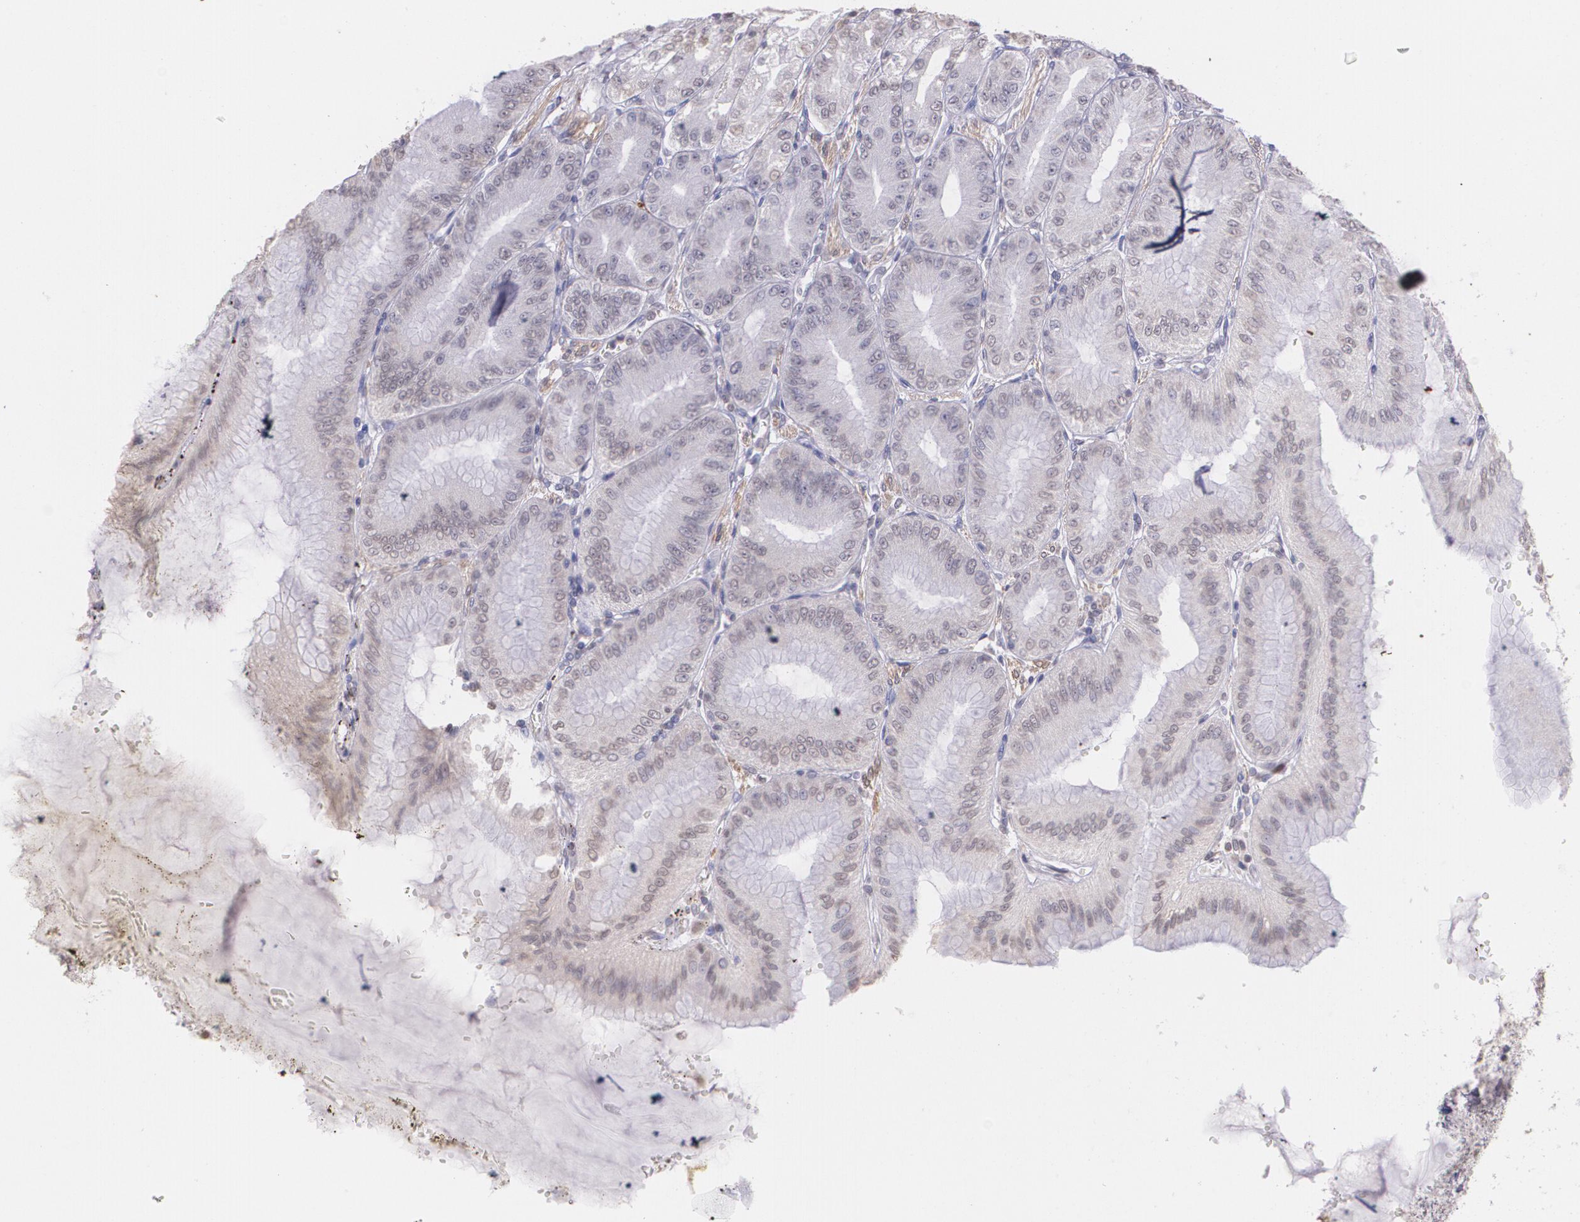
{"staining": {"intensity": "negative", "quantity": "none", "location": "none"}, "tissue": "stomach", "cell_type": "Glandular cells", "image_type": "normal", "snomed": [{"axis": "morphology", "description": "Normal tissue, NOS"}, {"axis": "topography", "description": "Stomach, lower"}], "caption": "This is an immunohistochemistry image of benign human stomach. There is no positivity in glandular cells.", "gene": "RTN1", "patient": {"sex": "male", "age": 71}}